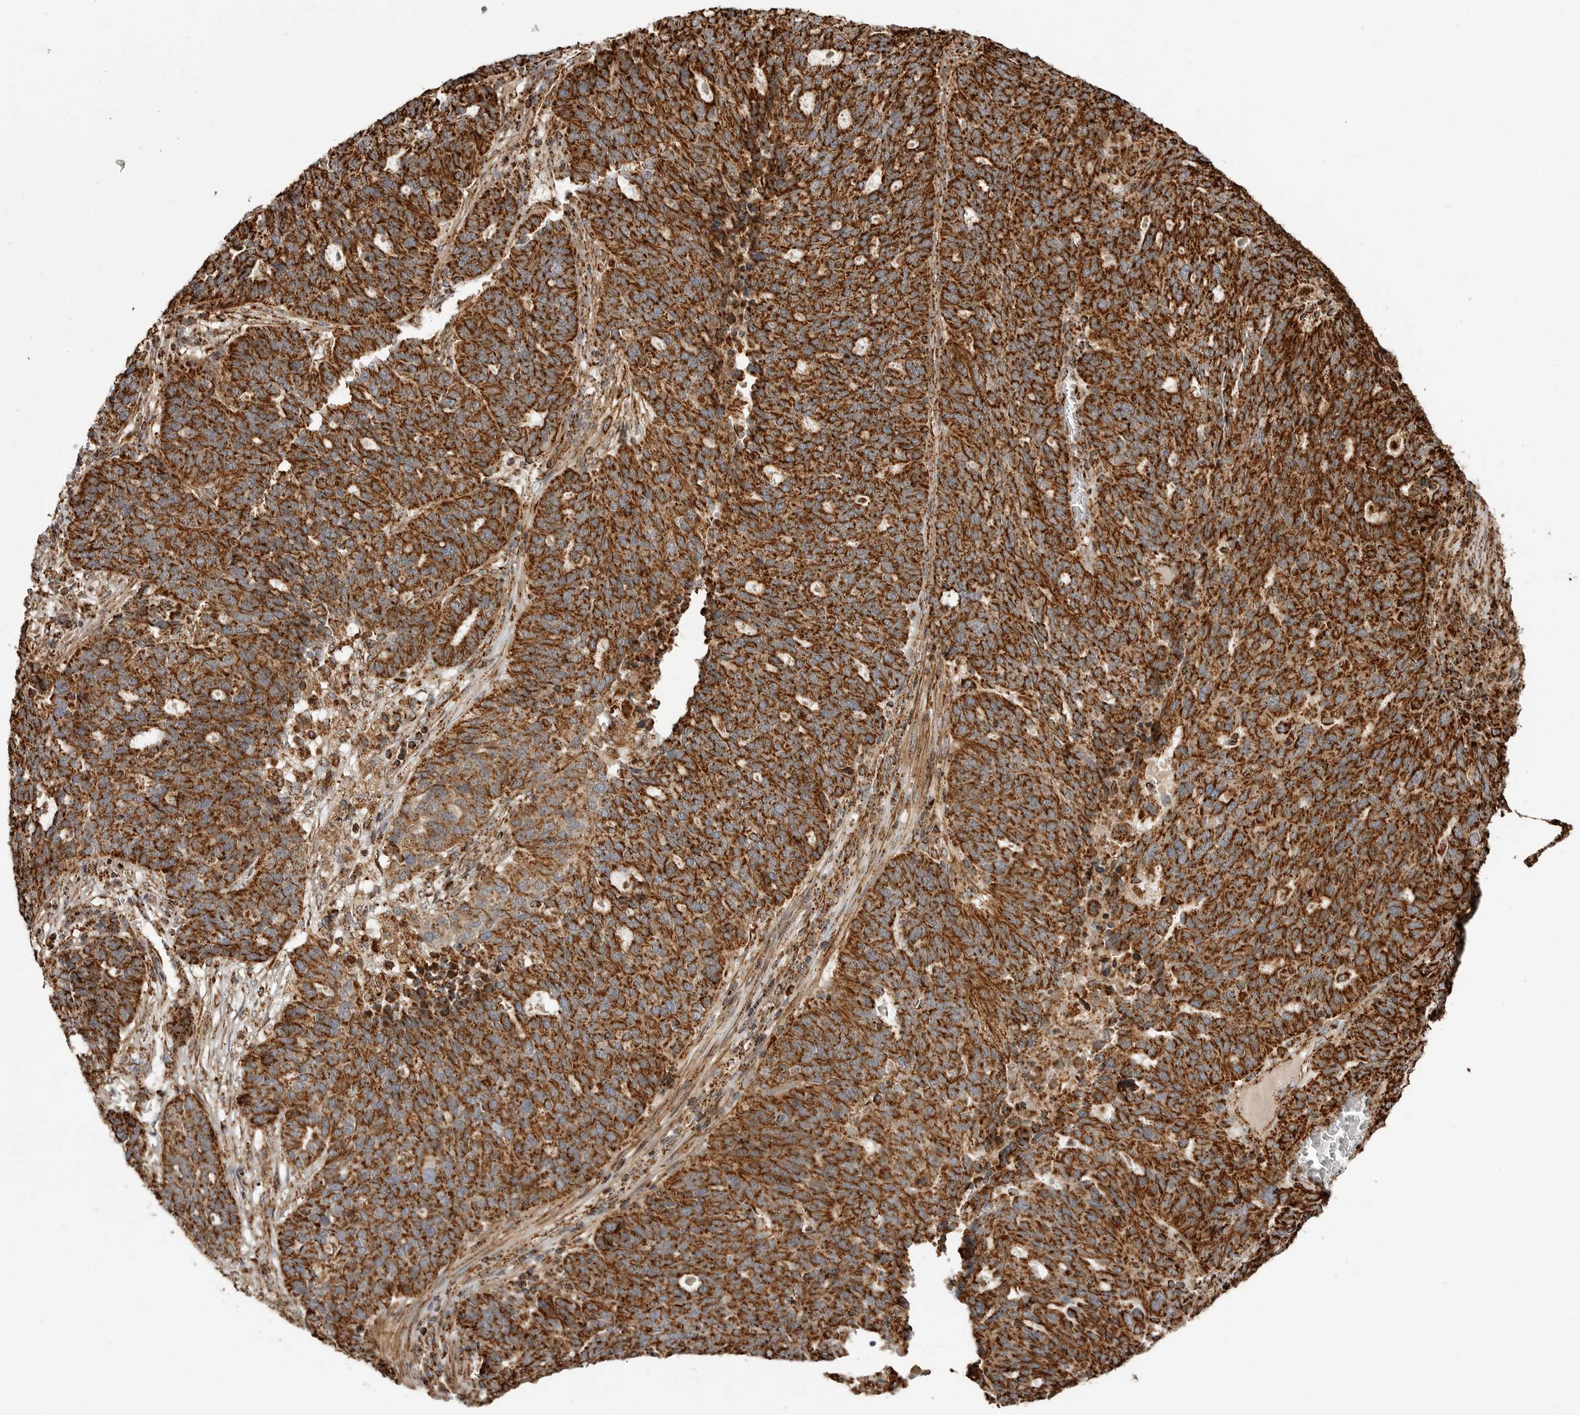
{"staining": {"intensity": "strong", "quantity": ">75%", "location": "cytoplasmic/membranous"}, "tissue": "ovarian cancer", "cell_type": "Tumor cells", "image_type": "cancer", "snomed": [{"axis": "morphology", "description": "Cystadenocarcinoma, serous, NOS"}, {"axis": "topography", "description": "Ovary"}], "caption": "The micrograph exhibits immunohistochemical staining of ovarian serous cystadenocarcinoma. There is strong cytoplasmic/membranous positivity is identified in approximately >75% of tumor cells.", "gene": "BMP2K", "patient": {"sex": "female", "age": 59}}